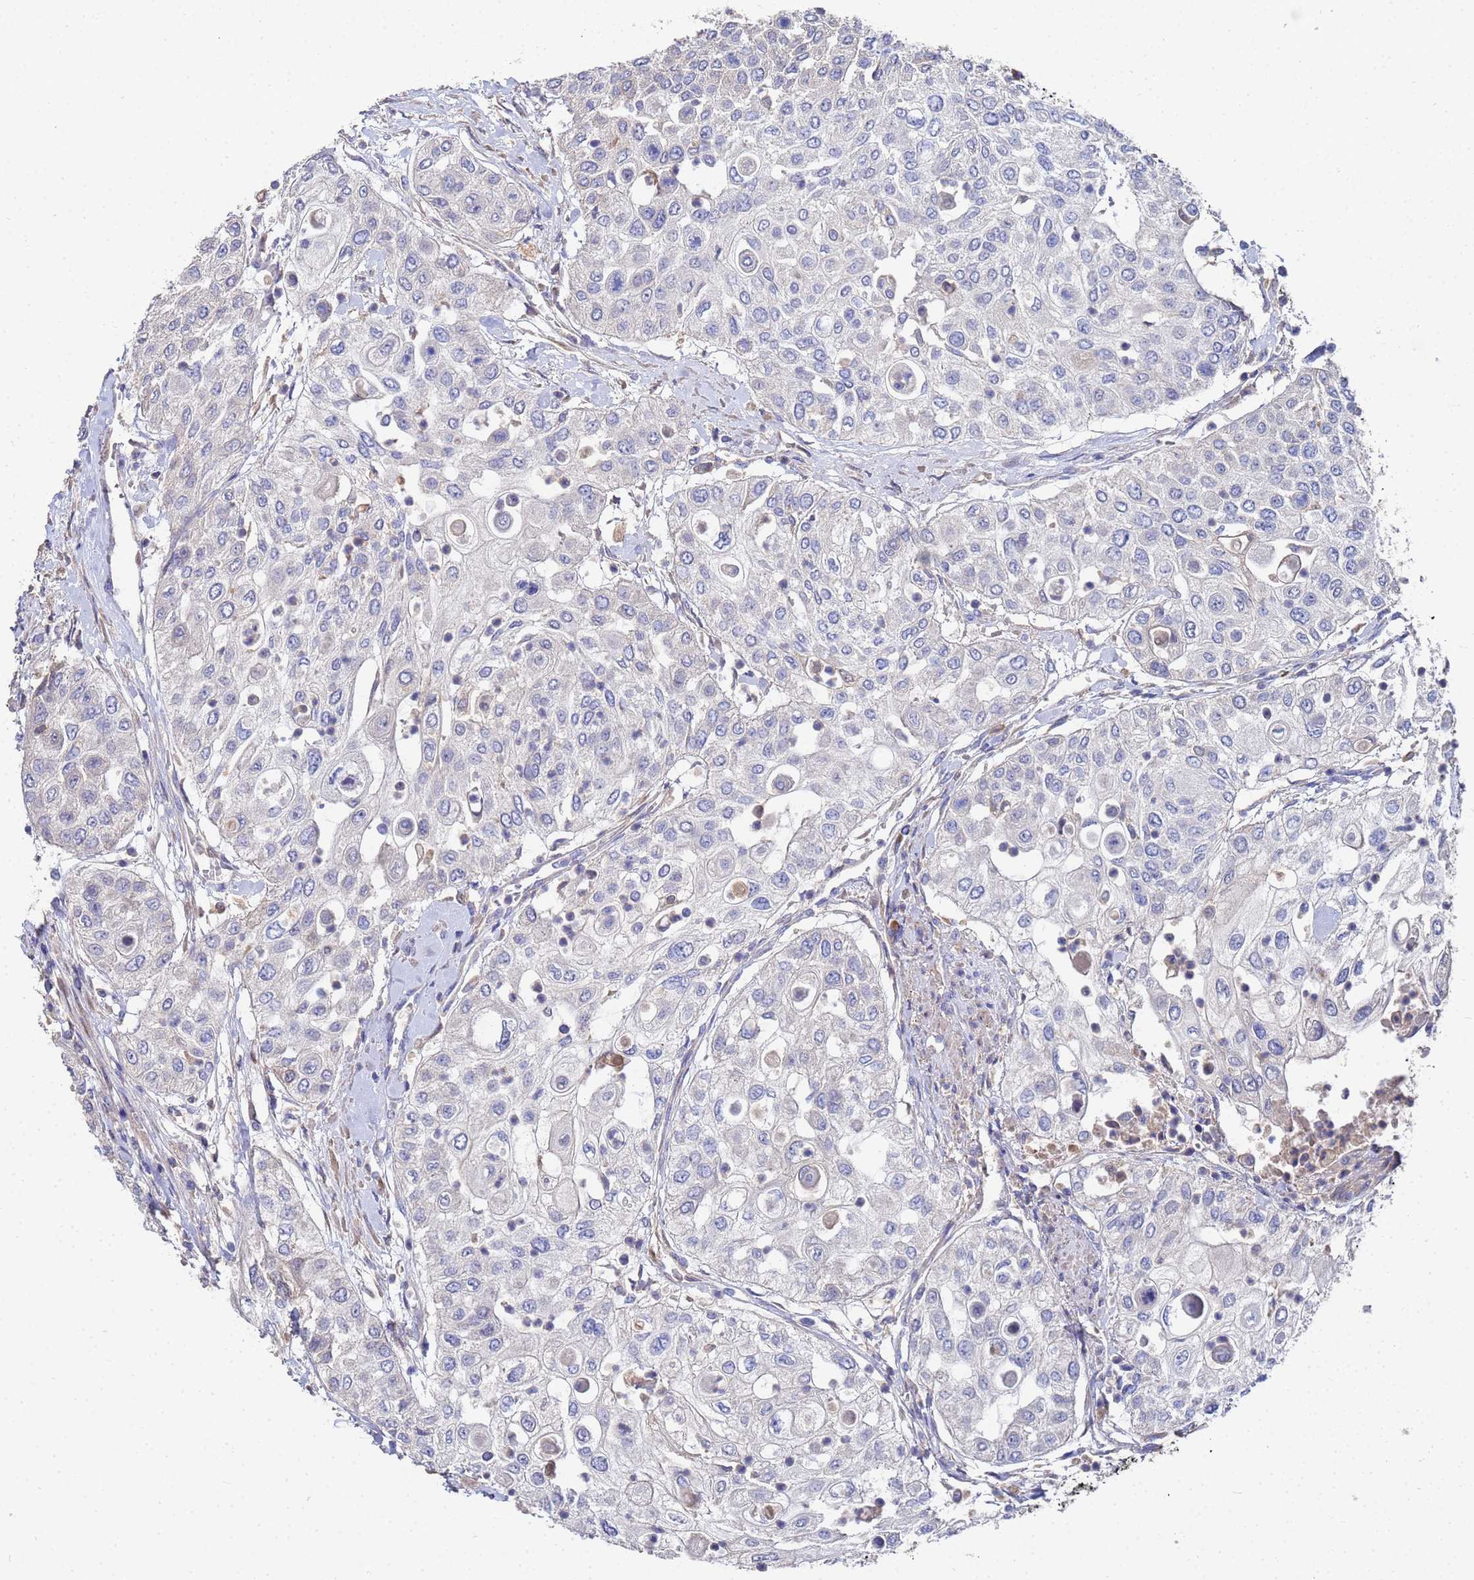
{"staining": {"intensity": "negative", "quantity": "none", "location": "none"}, "tissue": "urothelial cancer", "cell_type": "Tumor cells", "image_type": "cancer", "snomed": [{"axis": "morphology", "description": "Urothelial carcinoma, High grade"}, {"axis": "topography", "description": "Urinary bladder"}], "caption": "Tumor cells show no significant positivity in urothelial cancer.", "gene": "TCP10L", "patient": {"sex": "female", "age": 79}}